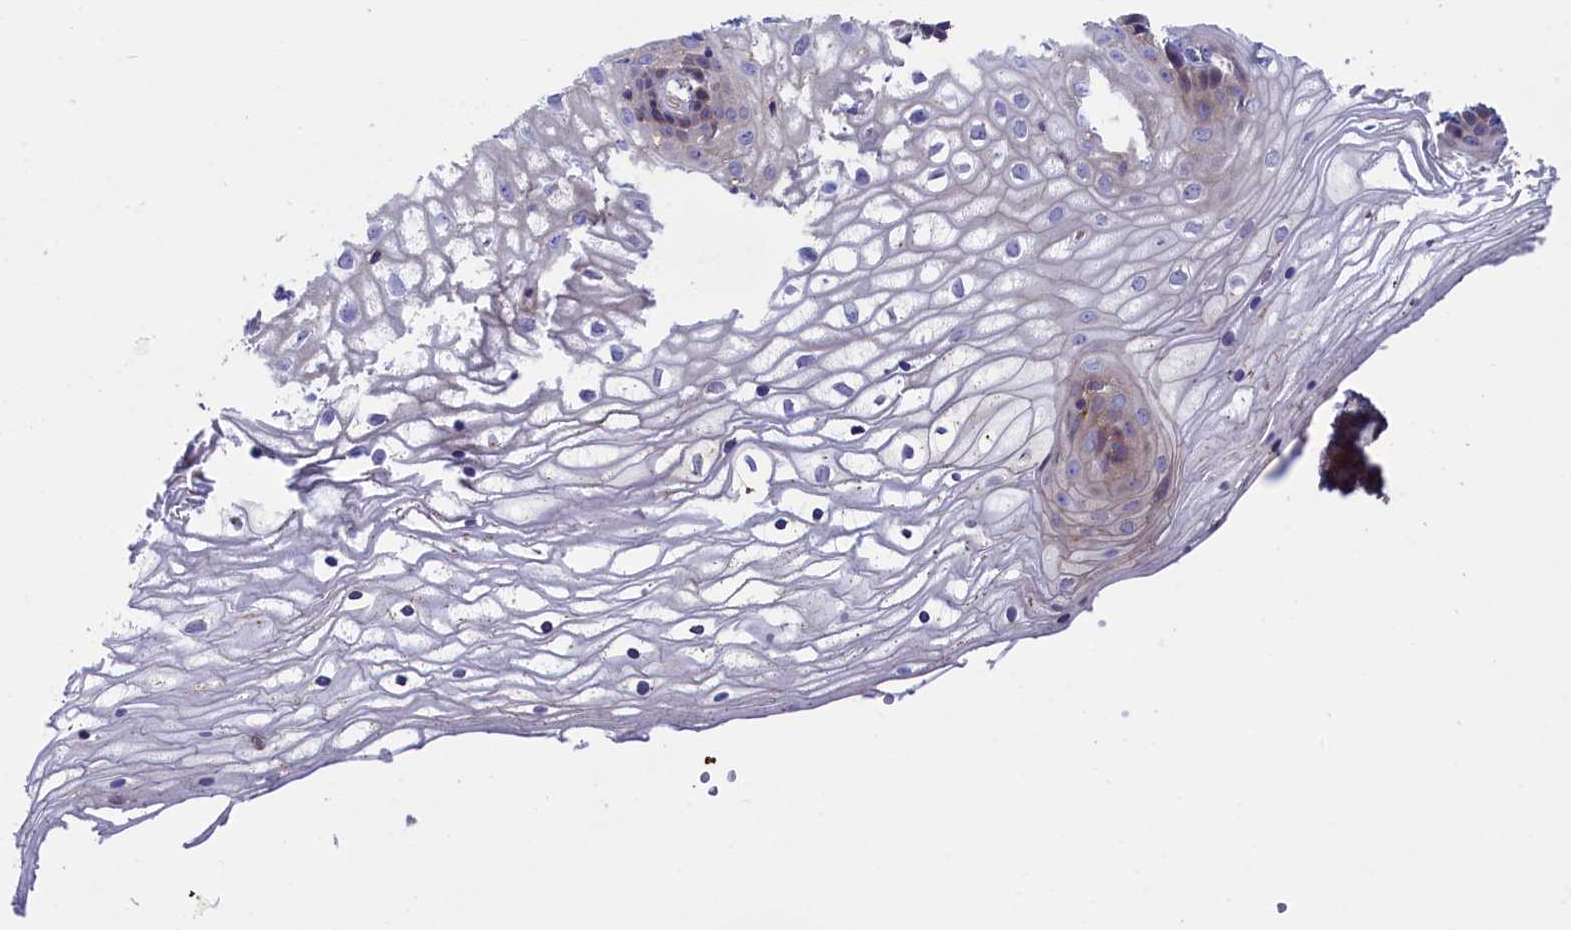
{"staining": {"intensity": "moderate", "quantity": "<25%", "location": "cytoplasmic/membranous"}, "tissue": "vagina", "cell_type": "Squamous epithelial cells", "image_type": "normal", "snomed": [{"axis": "morphology", "description": "Normal tissue, NOS"}, {"axis": "topography", "description": "Vagina"}], "caption": "Immunohistochemistry (IHC) image of benign vagina: human vagina stained using immunohistochemistry (IHC) displays low levels of moderate protein expression localized specifically in the cytoplasmic/membranous of squamous epithelial cells, appearing as a cytoplasmic/membranous brown color.", "gene": "SCAMP4", "patient": {"sex": "female", "age": 34}}